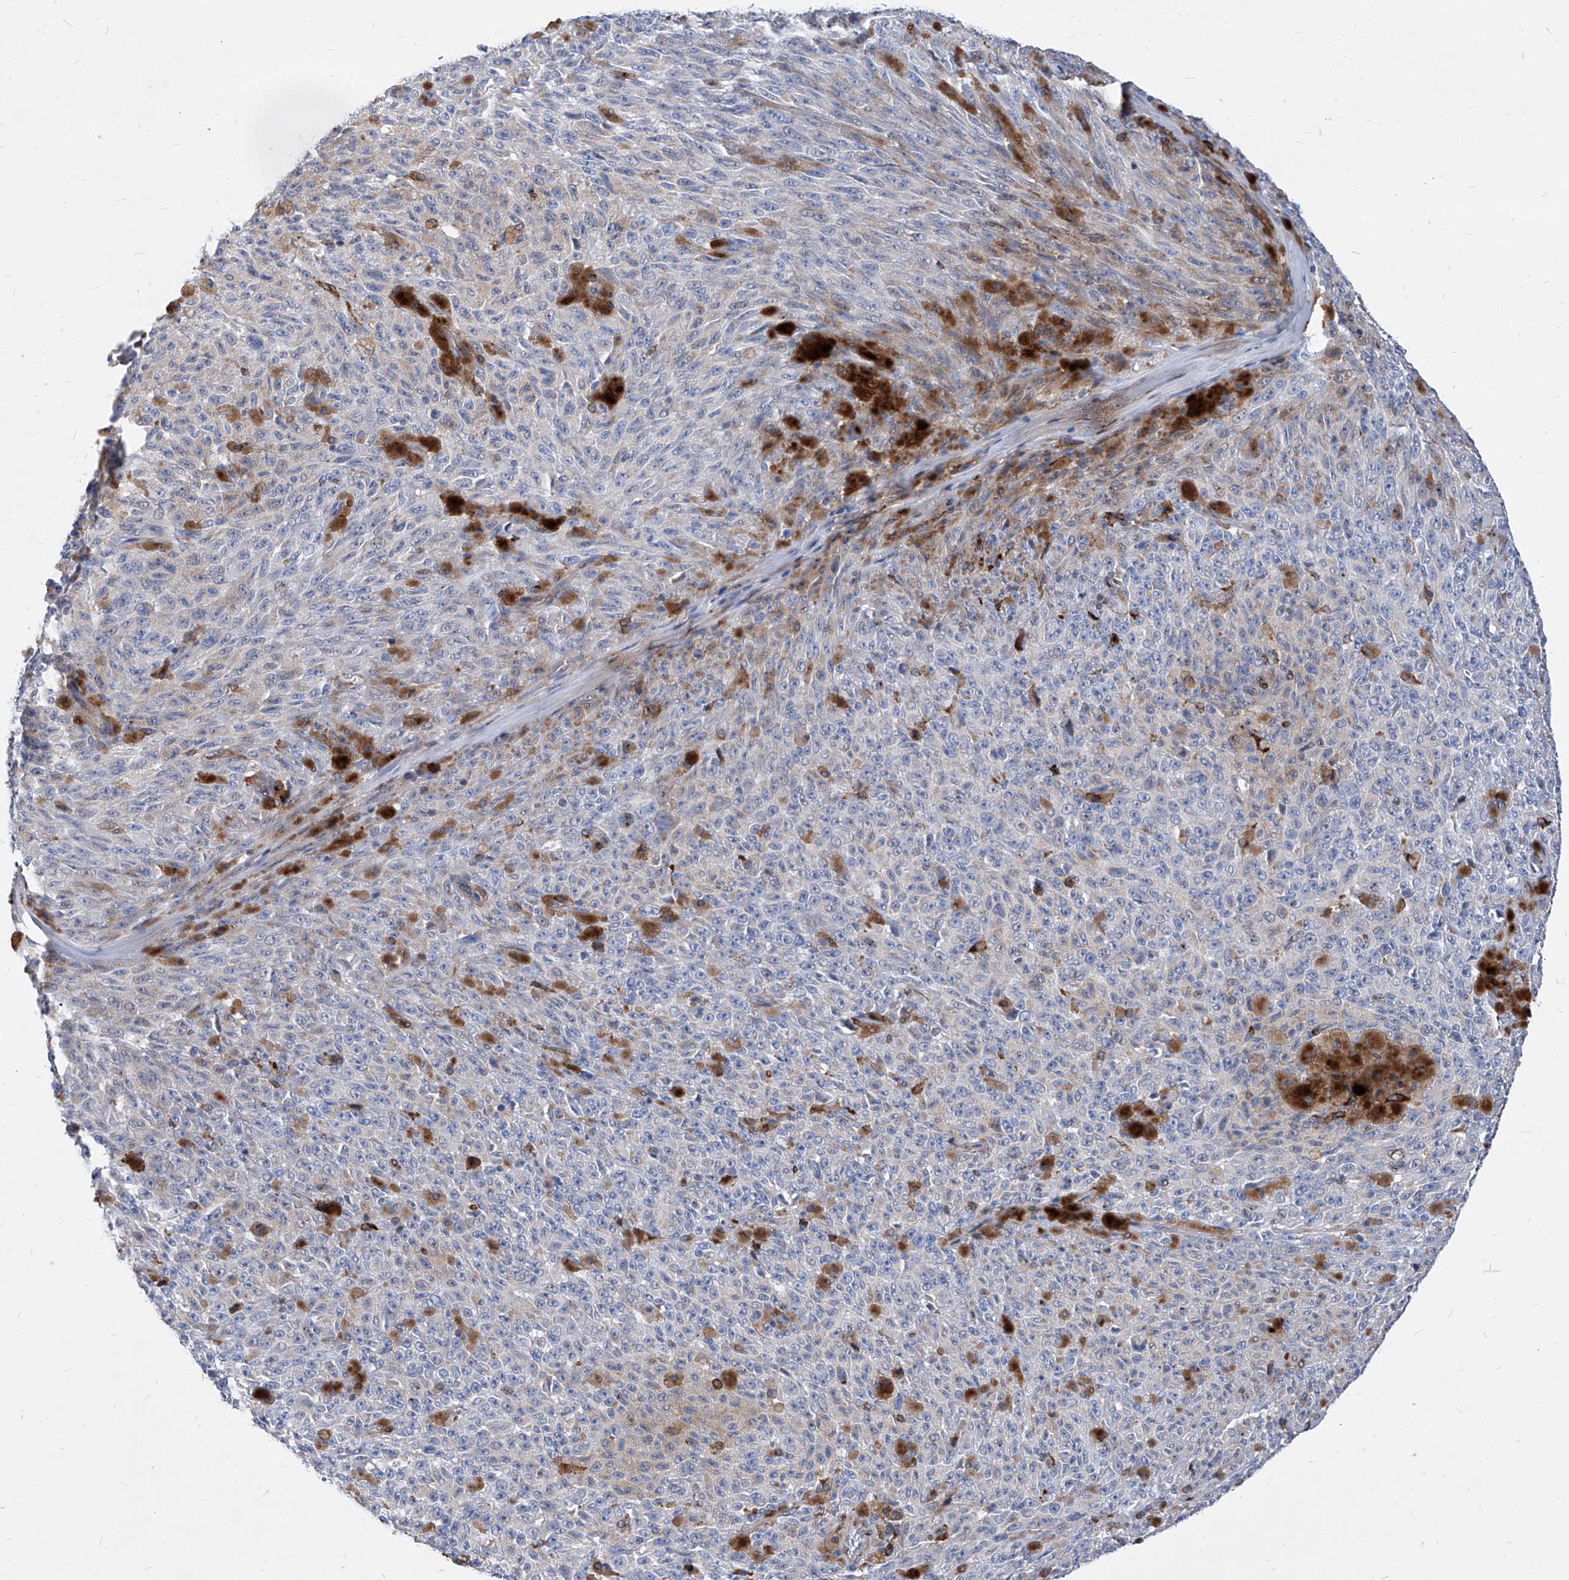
{"staining": {"intensity": "weak", "quantity": "<25%", "location": "cytoplasmic/membranous"}, "tissue": "melanoma", "cell_type": "Tumor cells", "image_type": "cancer", "snomed": [{"axis": "morphology", "description": "Malignant melanoma, NOS"}, {"axis": "topography", "description": "Skin"}], "caption": "There is no significant expression in tumor cells of melanoma. The staining is performed using DAB brown chromogen with nuclei counter-stained in using hematoxylin.", "gene": "UBOX5", "patient": {"sex": "female", "age": 82}}